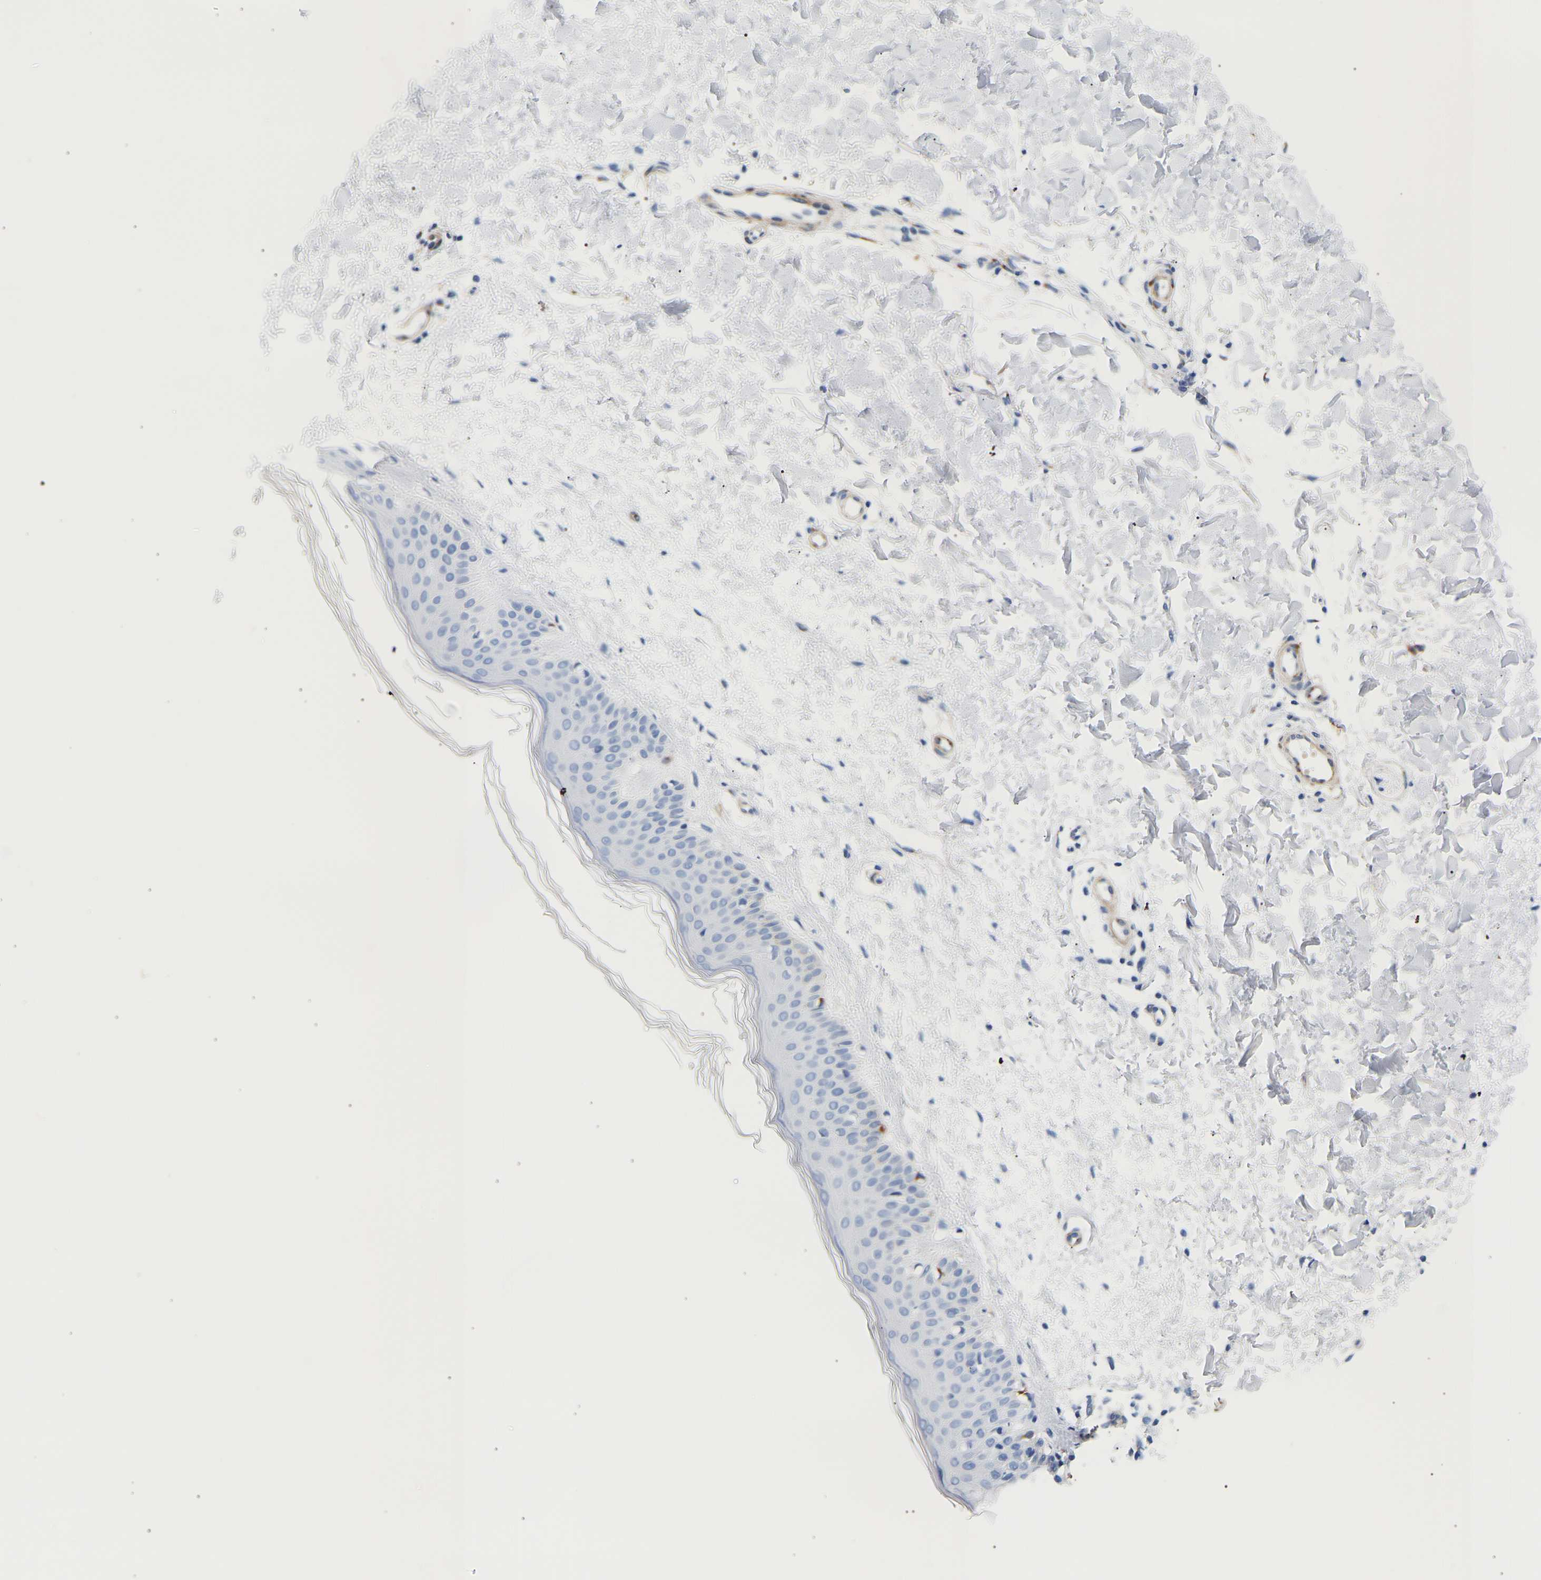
{"staining": {"intensity": "negative", "quantity": "none", "location": "none"}, "tissue": "skin", "cell_type": "Fibroblasts", "image_type": "normal", "snomed": [{"axis": "morphology", "description": "Normal tissue, NOS"}, {"axis": "morphology", "description": "Malignant melanoma, NOS"}, {"axis": "topography", "description": "Skin"}], "caption": "DAB (3,3'-diaminobenzidine) immunohistochemical staining of benign skin displays no significant expression in fibroblasts. (IHC, brightfield microscopy, high magnification).", "gene": "IGFBP7", "patient": {"sex": "male", "age": 83}}